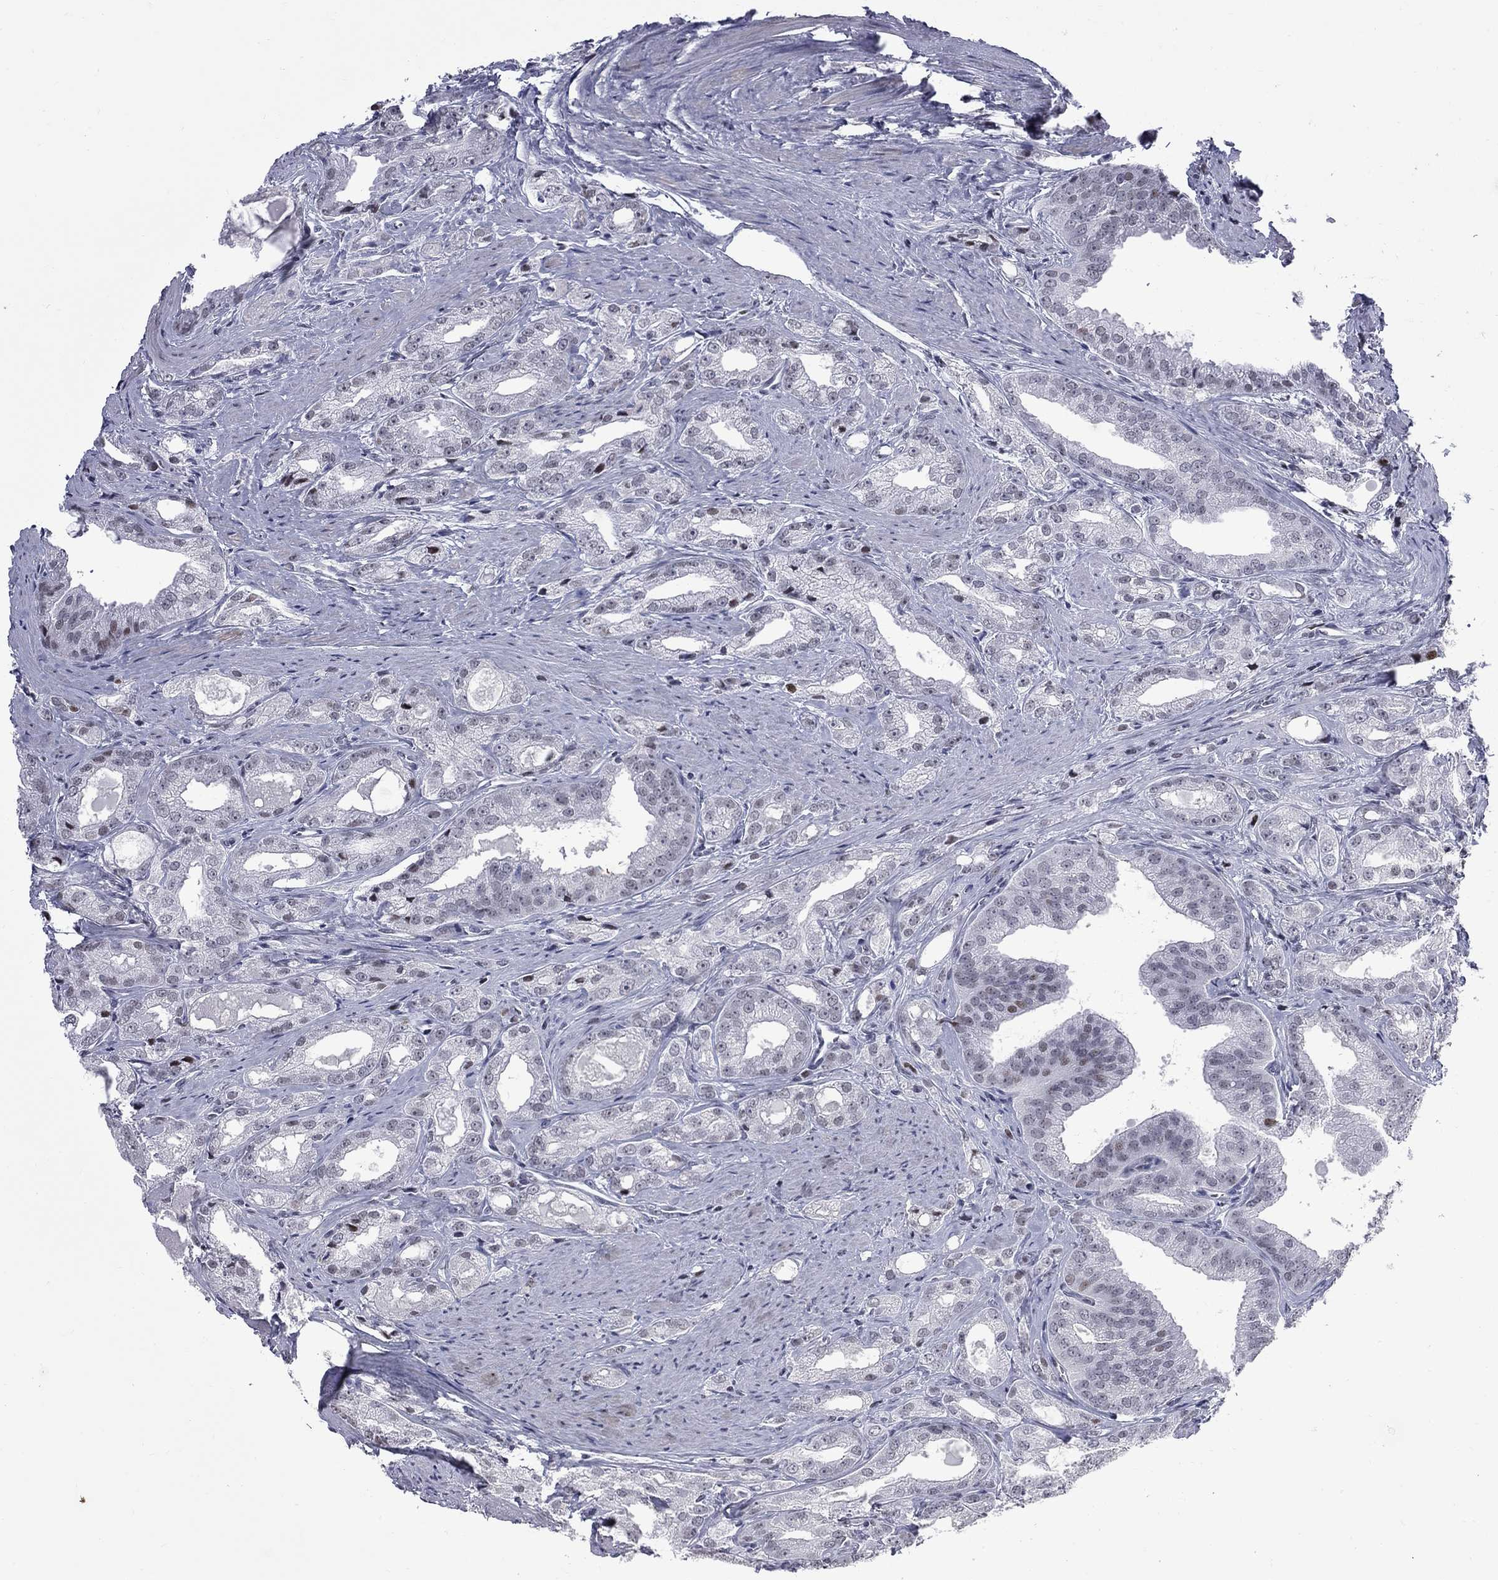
{"staining": {"intensity": "weak", "quantity": "<25%", "location": "nuclear"}, "tissue": "prostate cancer", "cell_type": "Tumor cells", "image_type": "cancer", "snomed": [{"axis": "morphology", "description": "Adenocarcinoma, NOS"}, {"axis": "morphology", "description": "Adenocarcinoma, High grade"}, {"axis": "topography", "description": "Prostate"}], "caption": "IHC photomicrograph of prostate cancer (high-grade adenocarcinoma) stained for a protein (brown), which displays no positivity in tumor cells.", "gene": "ZNF154", "patient": {"sex": "male", "age": 70}}